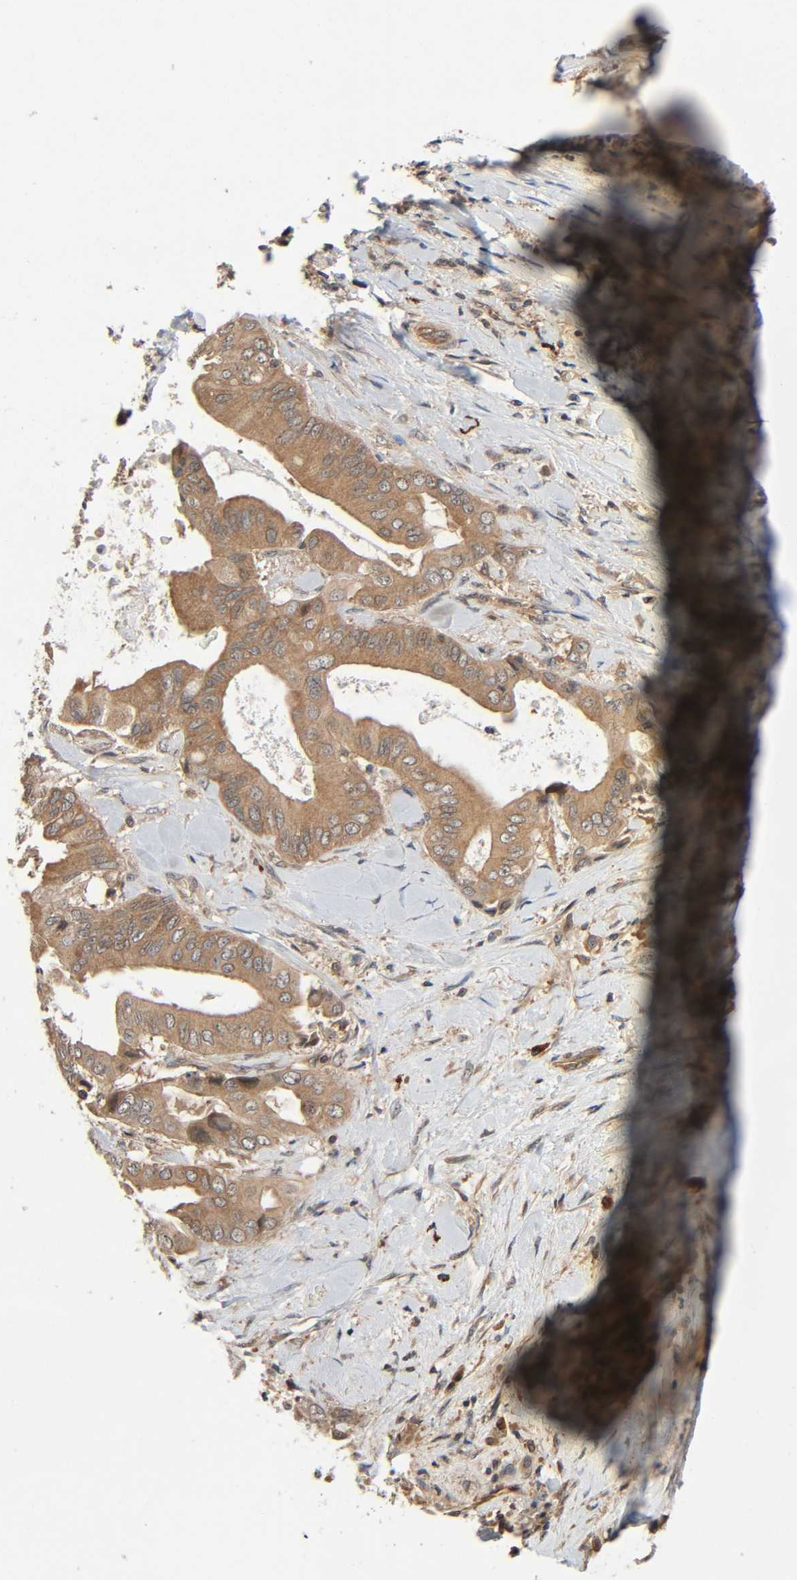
{"staining": {"intensity": "moderate", "quantity": ">75%", "location": "cytoplasmic/membranous"}, "tissue": "liver cancer", "cell_type": "Tumor cells", "image_type": "cancer", "snomed": [{"axis": "morphology", "description": "Cholangiocarcinoma"}, {"axis": "topography", "description": "Liver"}], "caption": "Human liver cancer stained for a protein (brown) reveals moderate cytoplasmic/membranous positive positivity in about >75% of tumor cells.", "gene": "PPP2R1B", "patient": {"sex": "male", "age": 58}}